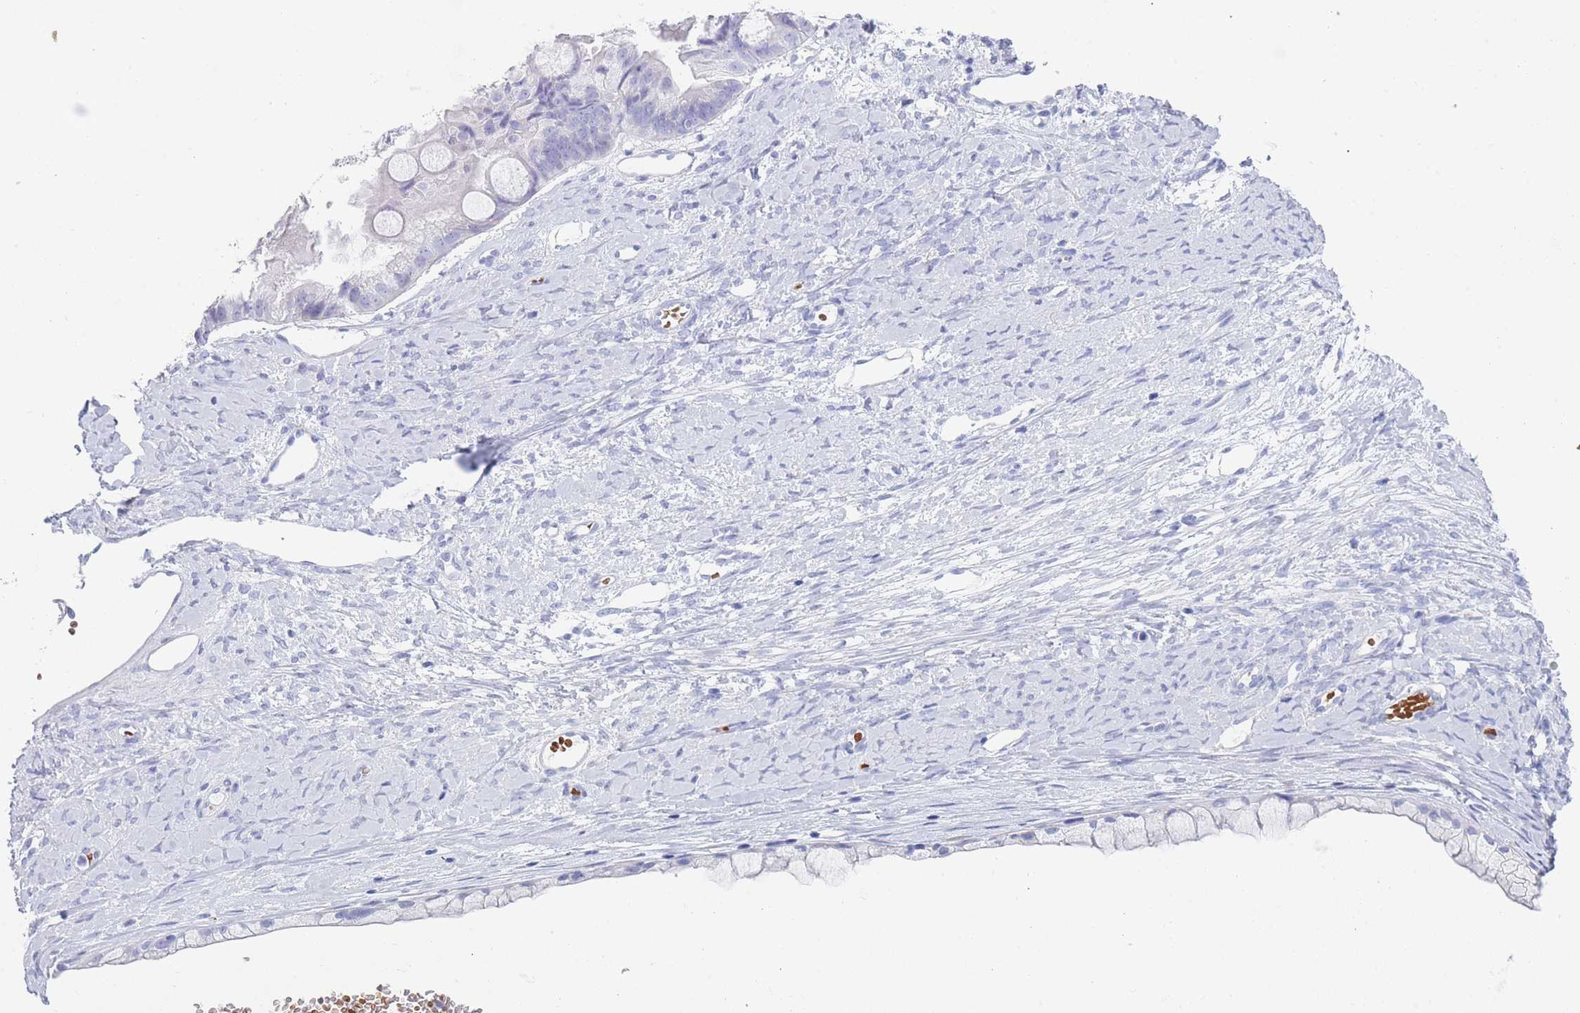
{"staining": {"intensity": "negative", "quantity": "none", "location": "none"}, "tissue": "ovarian cancer", "cell_type": "Tumor cells", "image_type": "cancer", "snomed": [{"axis": "morphology", "description": "Cystadenocarcinoma, mucinous, NOS"}, {"axis": "topography", "description": "Ovary"}], "caption": "Tumor cells show no significant staining in ovarian cancer (mucinous cystadenocarcinoma).", "gene": "OR5D16", "patient": {"sex": "female", "age": 61}}